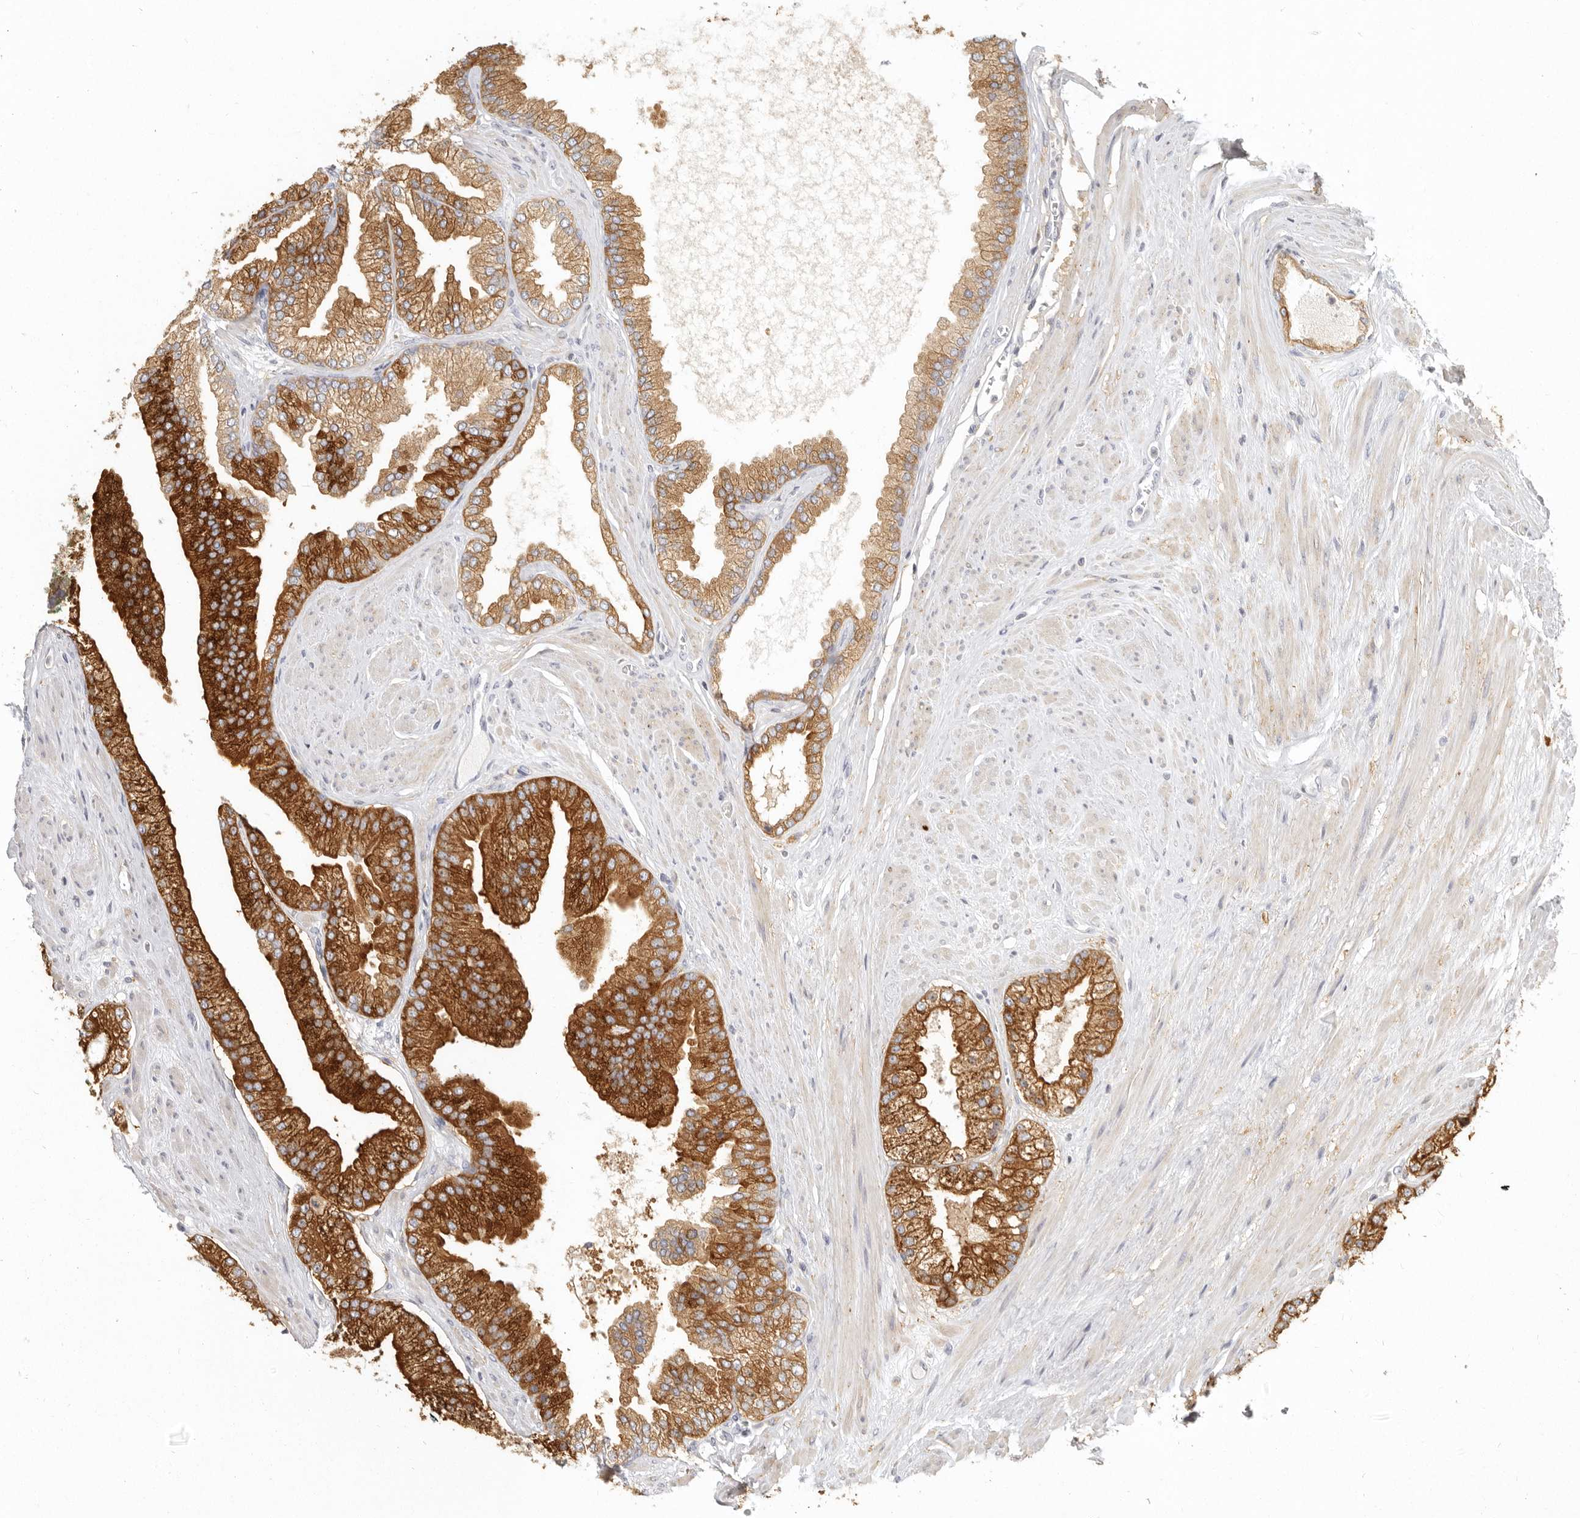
{"staining": {"intensity": "strong", "quantity": ">75%", "location": "cytoplasmic/membranous"}, "tissue": "prostate cancer", "cell_type": "Tumor cells", "image_type": "cancer", "snomed": [{"axis": "morphology", "description": "Adenocarcinoma, High grade"}, {"axis": "topography", "description": "Prostate"}], "caption": "A high-resolution micrograph shows immunohistochemistry staining of high-grade adenocarcinoma (prostate), which reveals strong cytoplasmic/membranous positivity in approximately >75% of tumor cells.", "gene": "NIBAN1", "patient": {"sex": "male", "age": 58}}